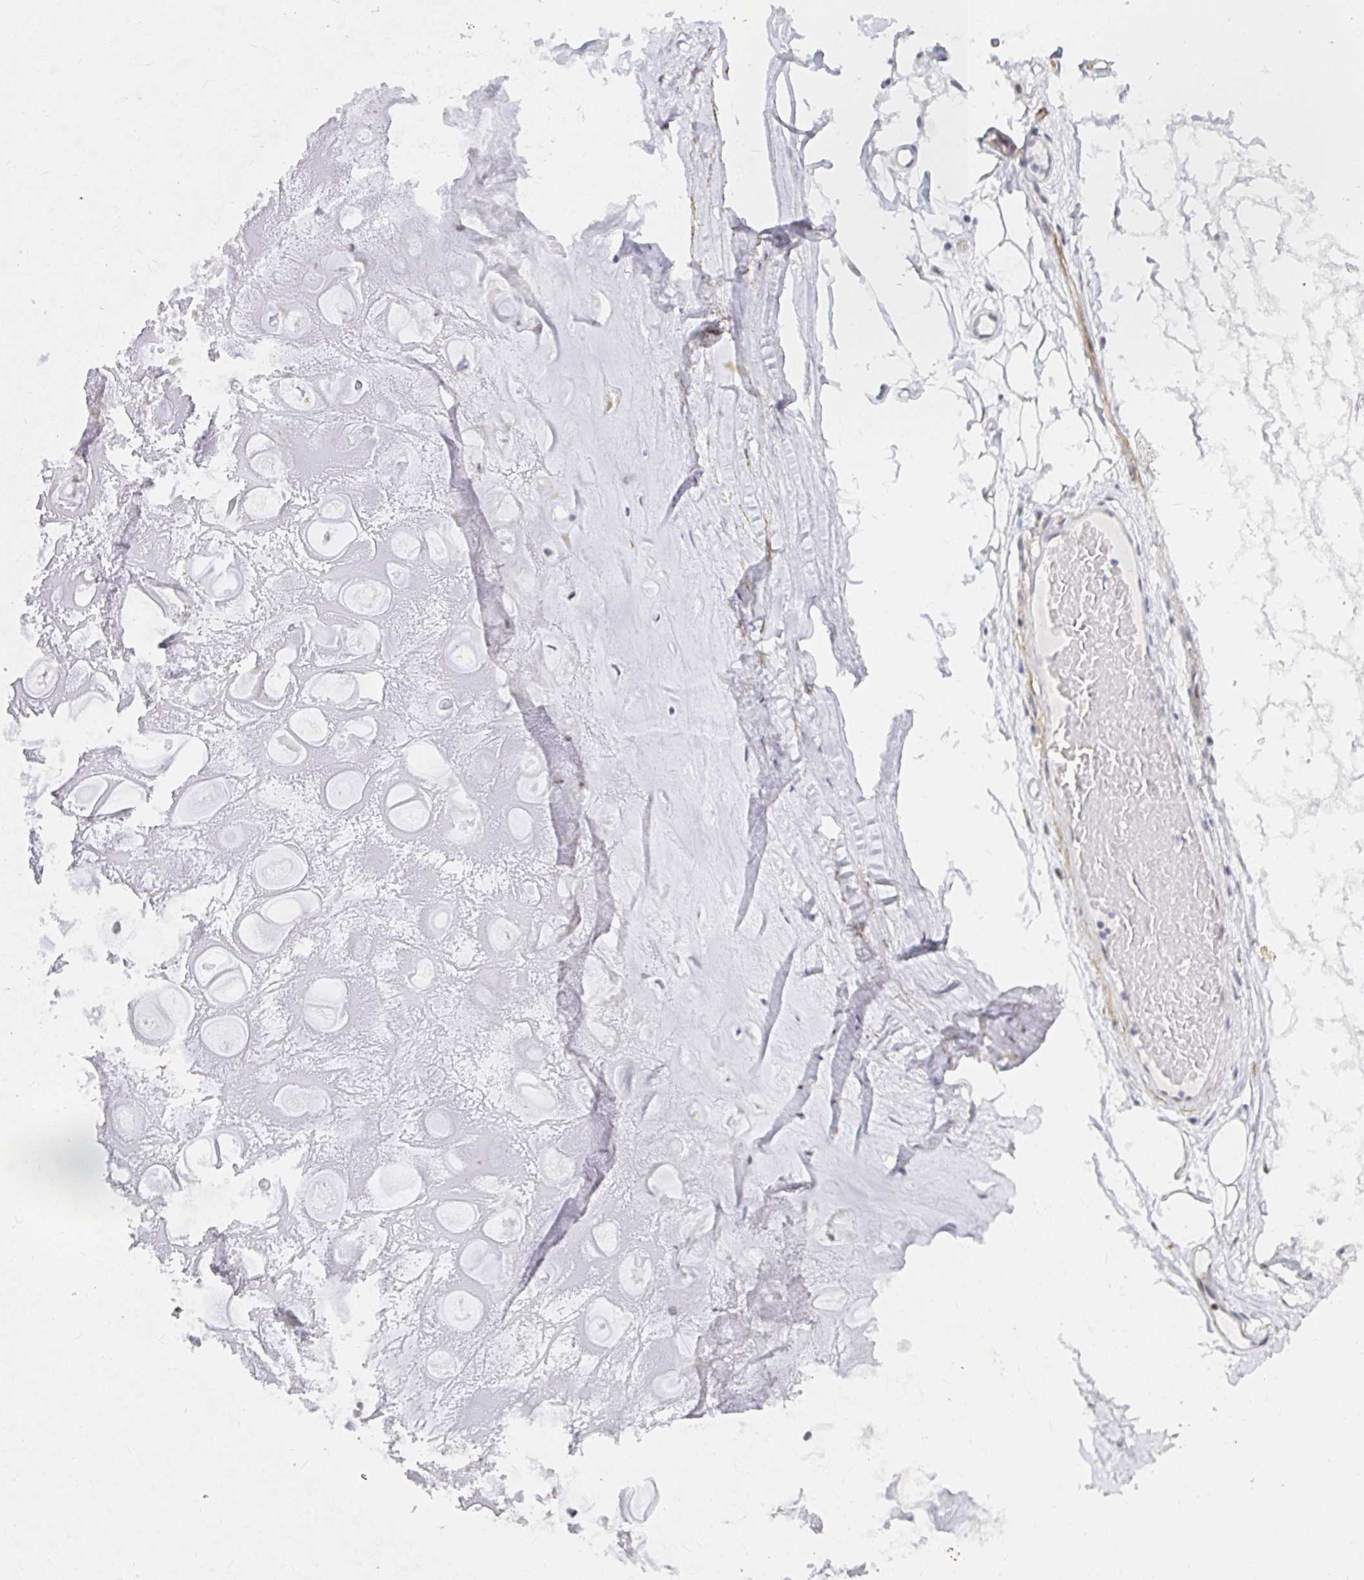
{"staining": {"intensity": "negative", "quantity": "none", "location": "none"}, "tissue": "adipose tissue", "cell_type": "Adipocytes", "image_type": "normal", "snomed": [{"axis": "morphology", "description": "Normal tissue, NOS"}, {"axis": "topography", "description": "Lymph node"}, {"axis": "topography", "description": "Cartilage tissue"}, {"axis": "topography", "description": "Nasopharynx"}], "caption": "The histopathology image displays no significant expression in adipocytes of adipose tissue. (Brightfield microscopy of DAB (3,3'-diaminobenzidine) IHC at high magnification).", "gene": "COL28A1", "patient": {"sex": "male", "age": 63}}